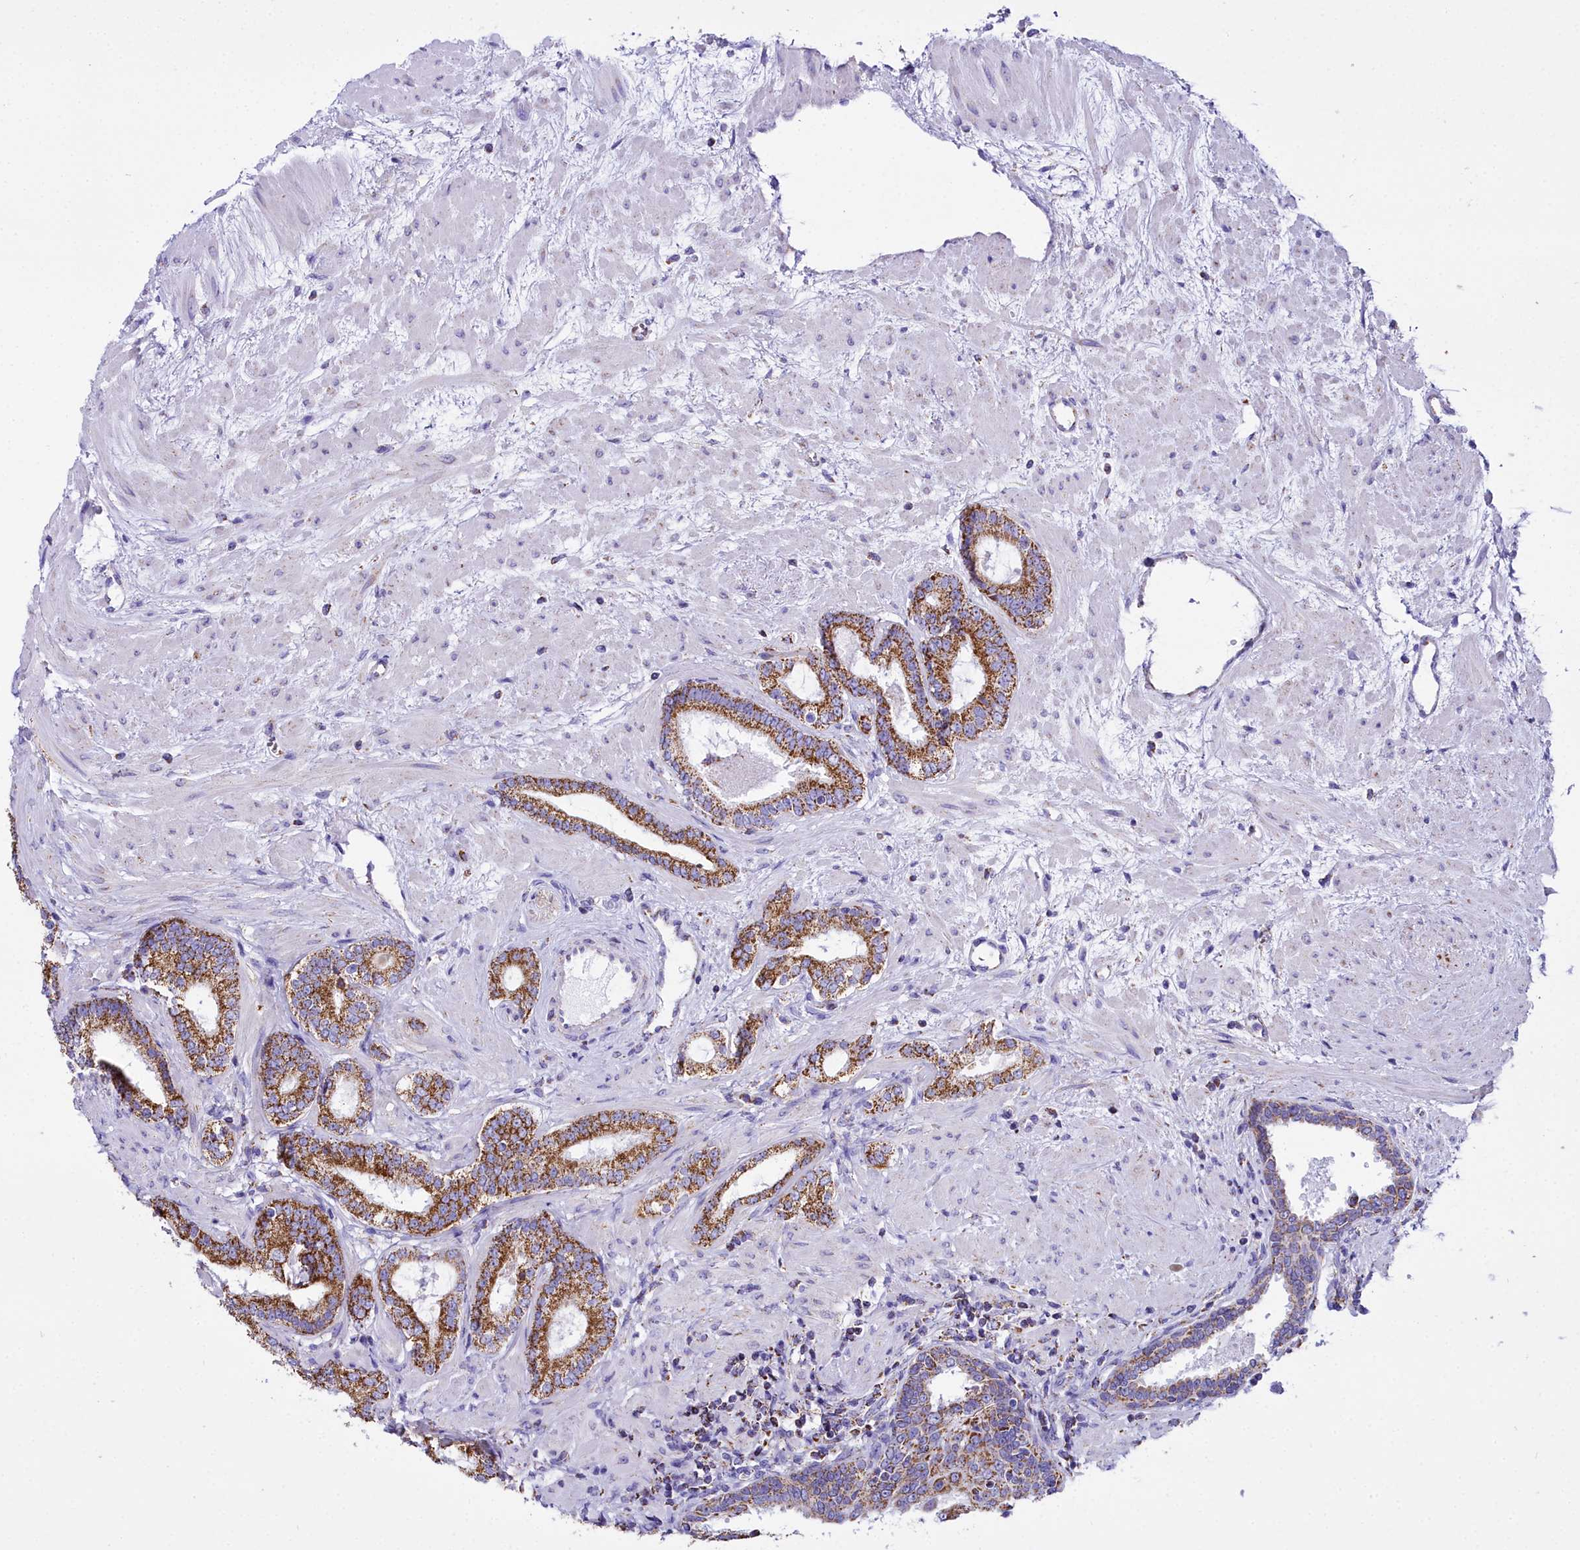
{"staining": {"intensity": "strong", "quantity": ">75%", "location": "cytoplasmic/membranous"}, "tissue": "prostate cancer", "cell_type": "Tumor cells", "image_type": "cancer", "snomed": [{"axis": "morphology", "description": "Adenocarcinoma, High grade"}, {"axis": "topography", "description": "Prostate"}], "caption": "Immunohistochemical staining of human prostate high-grade adenocarcinoma reveals high levels of strong cytoplasmic/membranous protein expression in approximately >75% of tumor cells.", "gene": "WDFY3", "patient": {"sex": "male", "age": 64}}